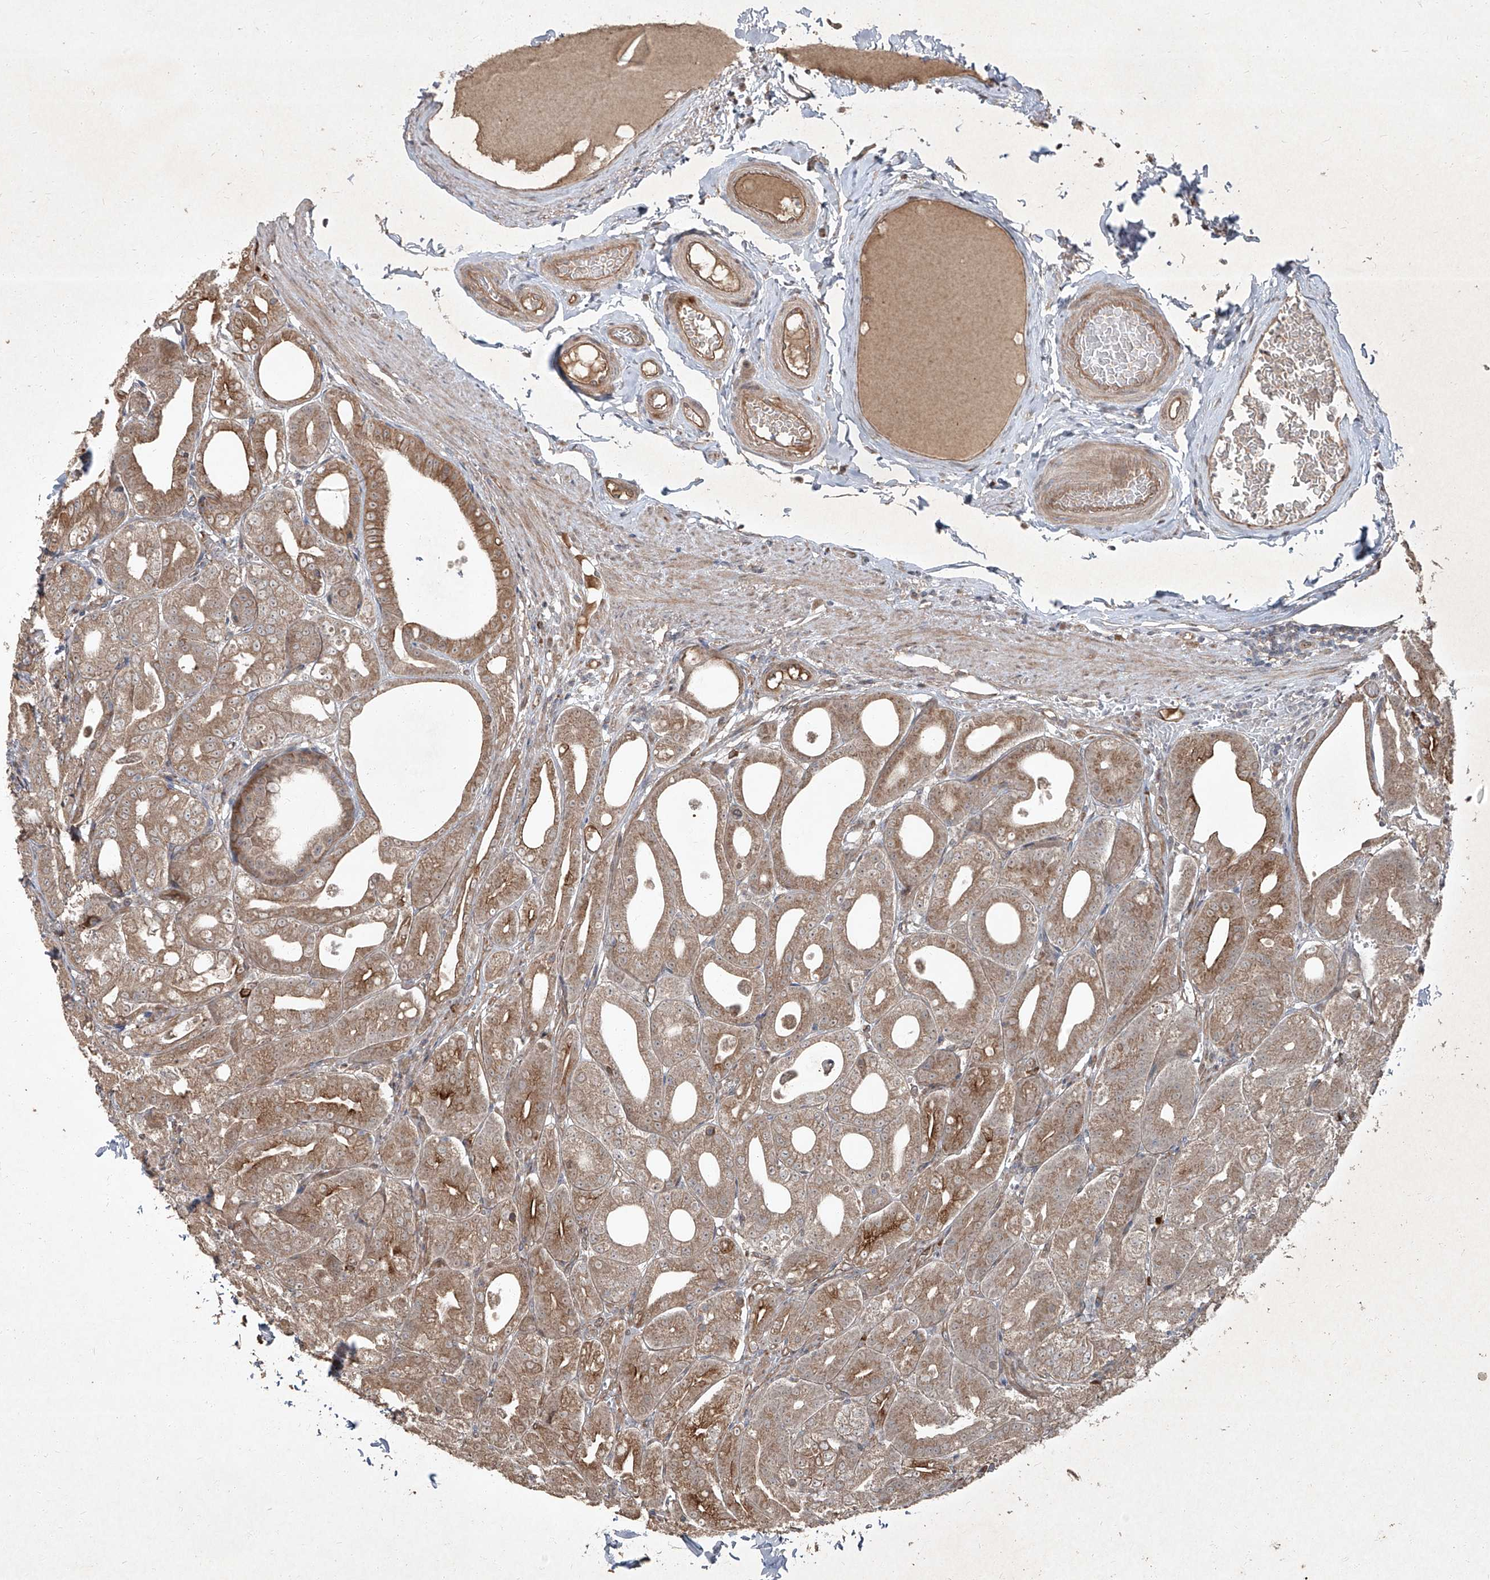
{"staining": {"intensity": "strong", "quantity": "25%-75%", "location": "cytoplasmic/membranous"}, "tissue": "stomach", "cell_type": "Glandular cells", "image_type": "normal", "snomed": [{"axis": "morphology", "description": "Normal tissue, NOS"}, {"axis": "topography", "description": "Stomach, lower"}], "caption": "IHC of unremarkable human stomach reveals high levels of strong cytoplasmic/membranous staining in approximately 25%-75% of glandular cells. The staining was performed using DAB (3,3'-diaminobenzidine), with brown indicating positive protein expression. Nuclei are stained blue with hematoxylin.", "gene": "CCN1", "patient": {"sex": "male", "age": 71}}